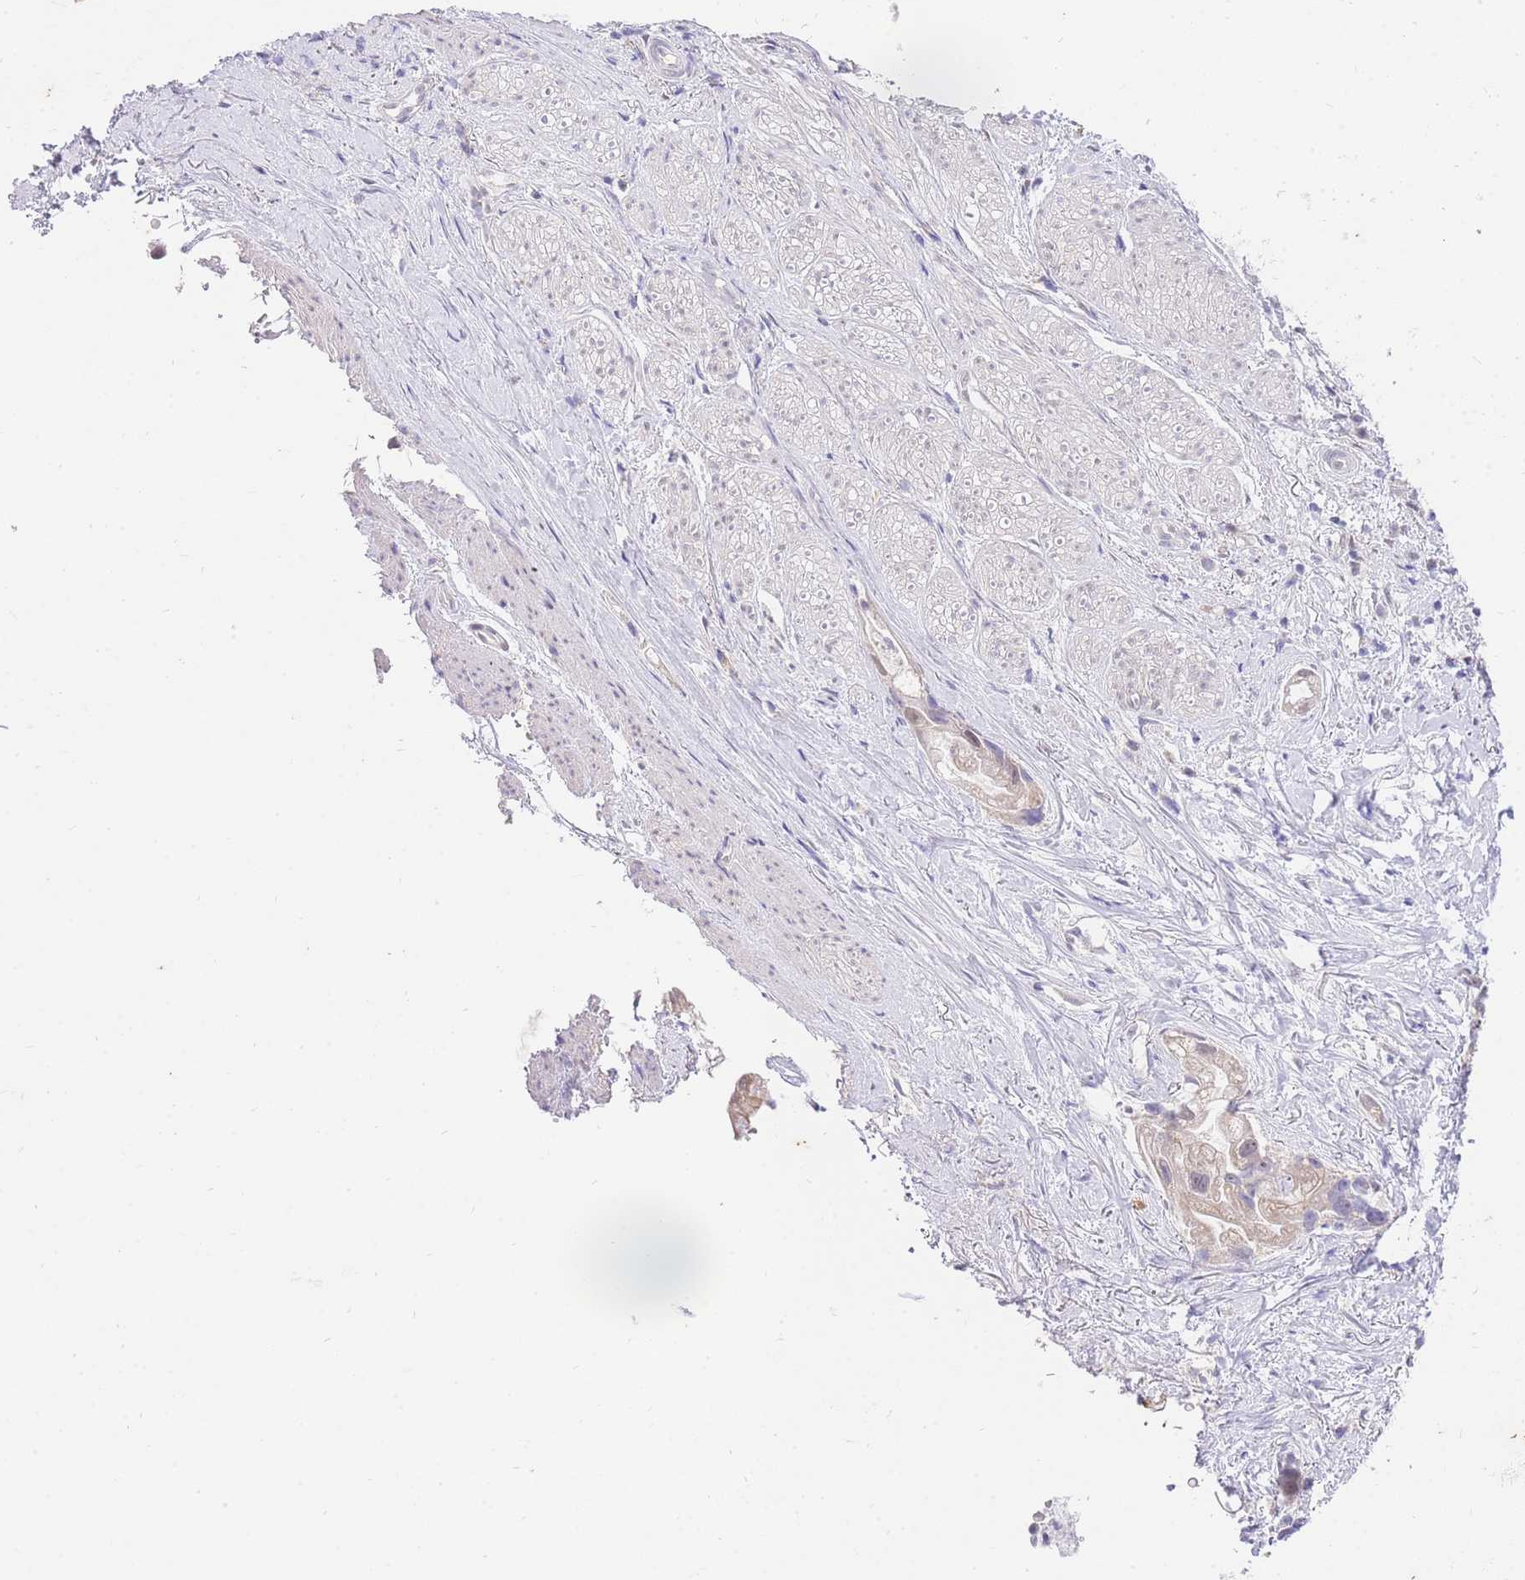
{"staining": {"intensity": "weak", "quantity": ">75%", "location": "cytoplasmic/membranous,nuclear"}, "tissue": "stomach cancer", "cell_type": "Tumor cells", "image_type": "cancer", "snomed": [{"axis": "morphology", "description": "Adenocarcinoma, NOS"}, {"axis": "topography", "description": "Stomach"}], "caption": "Immunohistochemical staining of human stomach cancer reveals low levels of weak cytoplasmic/membranous and nuclear protein positivity in about >75% of tumor cells. (DAB (3,3'-diaminobenzidine) IHC with brightfield microscopy, high magnification).", "gene": "UBXN7", "patient": {"sex": "male", "age": 55}}